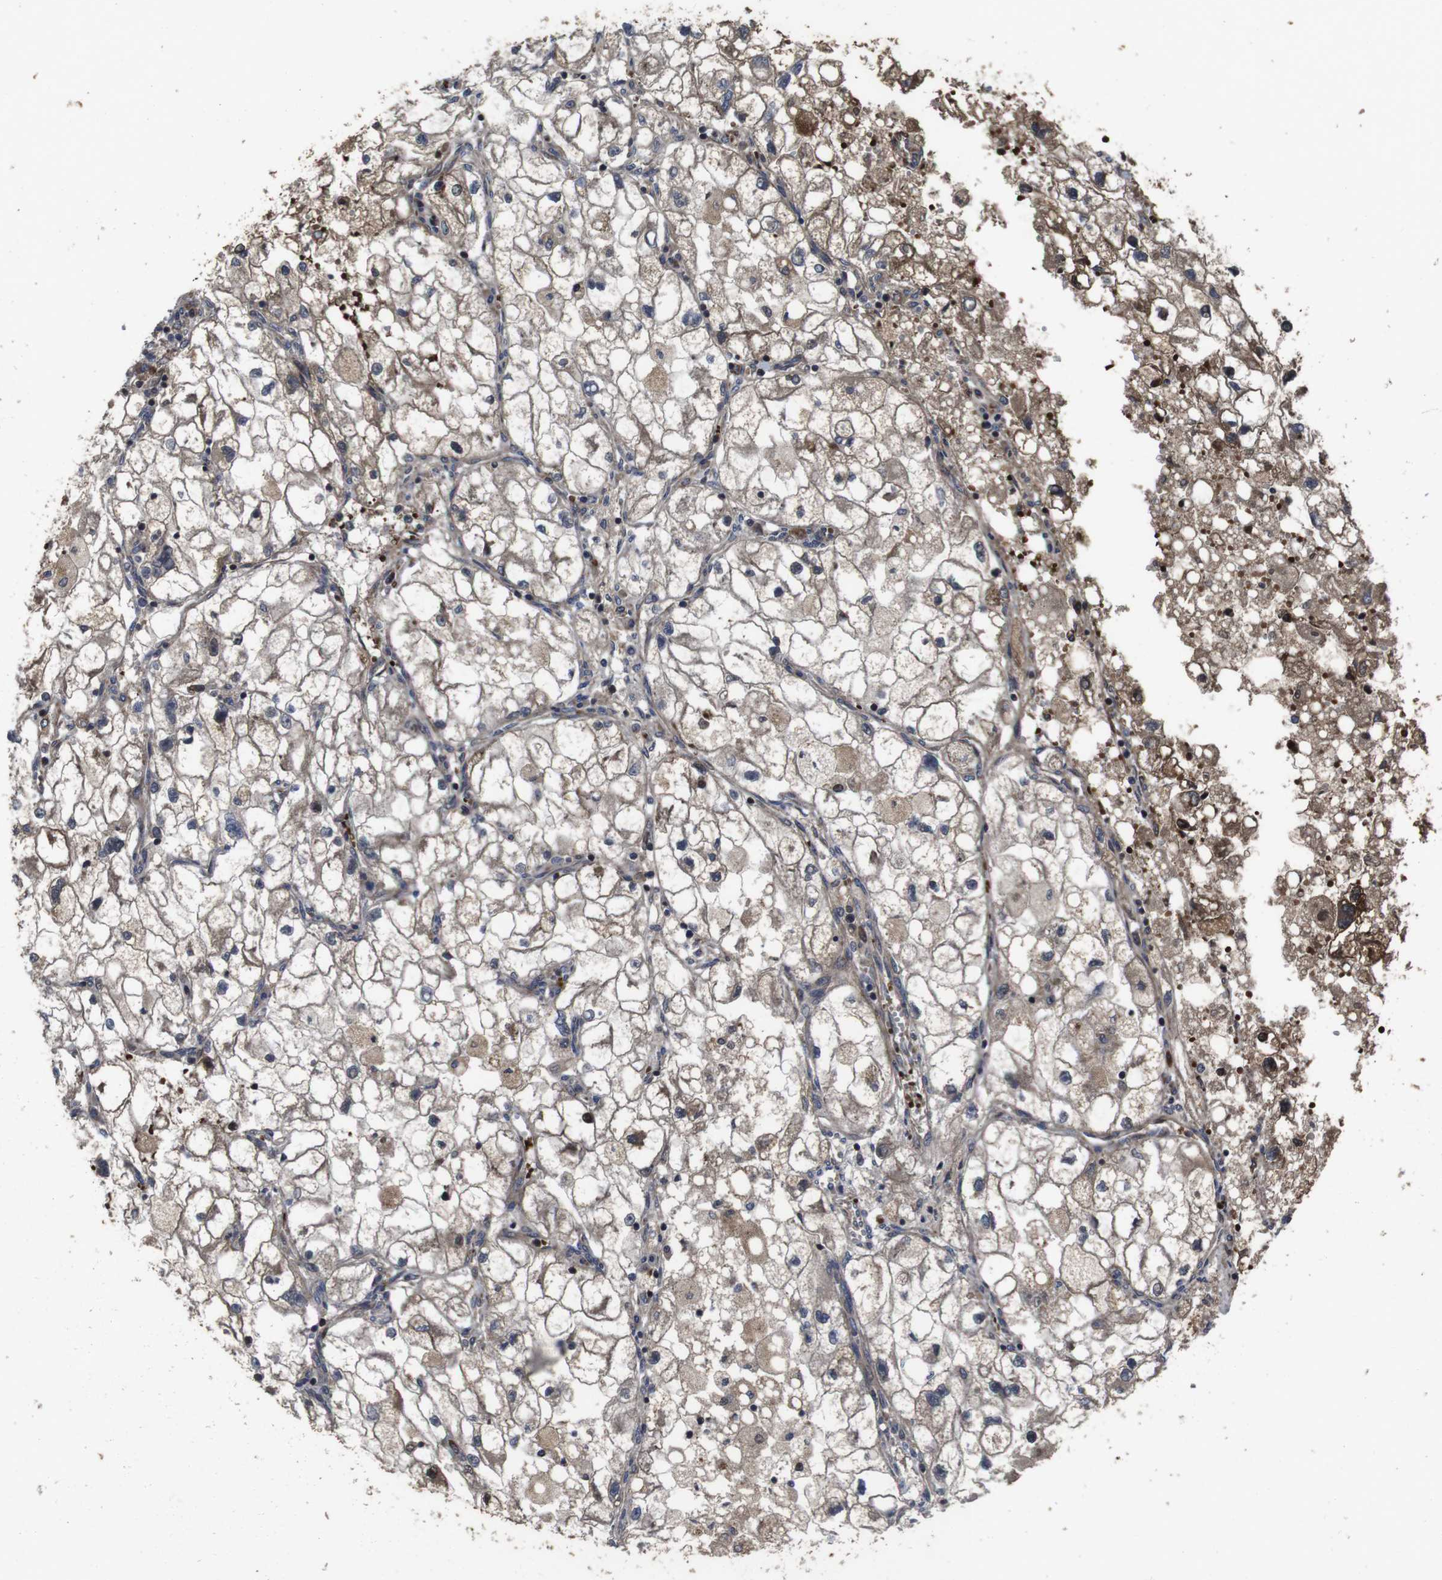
{"staining": {"intensity": "weak", "quantity": ">75%", "location": "cytoplasmic/membranous"}, "tissue": "renal cancer", "cell_type": "Tumor cells", "image_type": "cancer", "snomed": [{"axis": "morphology", "description": "Adenocarcinoma, NOS"}, {"axis": "topography", "description": "Kidney"}], "caption": "Tumor cells display low levels of weak cytoplasmic/membranous positivity in about >75% of cells in human renal cancer (adenocarcinoma). (DAB (3,3'-diaminobenzidine) IHC with brightfield microscopy, high magnification).", "gene": "SMYD3", "patient": {"sex": "female", "age": 70}}